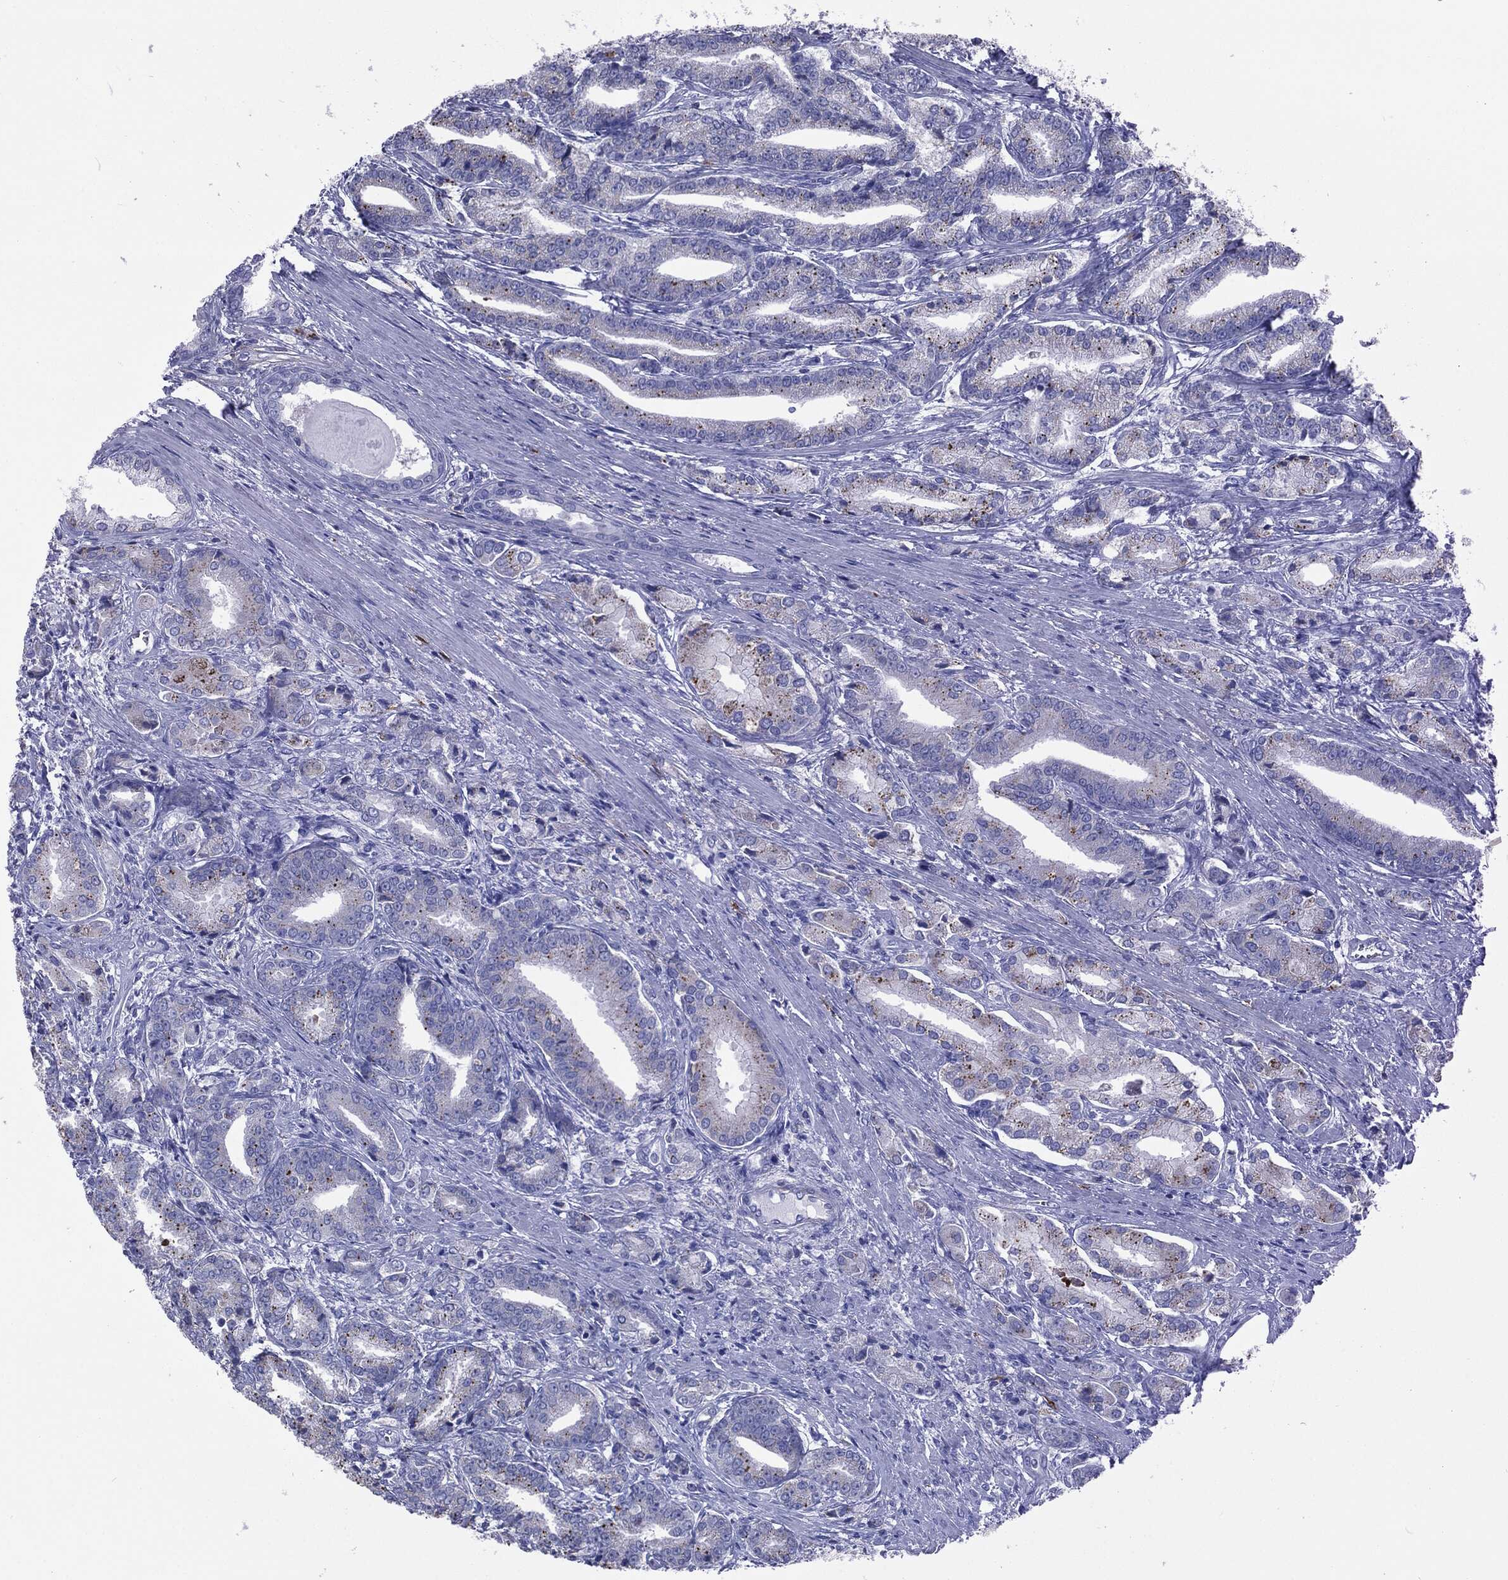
{"staining": {"intensity": "negative", "quantity": "none", "location": "none"}, "tissue": "prostate cancer", "cell_type": "Tumor cells", "image_type": "cancer", "snomed": [{"axis": "morphology", "description": "Adenocarcinoma, High grade"}, {"axis": "topography", "description": "Prostate and seminal vesicle, NOS"}], "caption": "Immunohistochemical staining of human prostate cancer (high-grade adenocarcinoma) reveals no significant positivity in tumor cells.", "gene": "CAV3", "patient": {"sex": "male", "age": 61}}